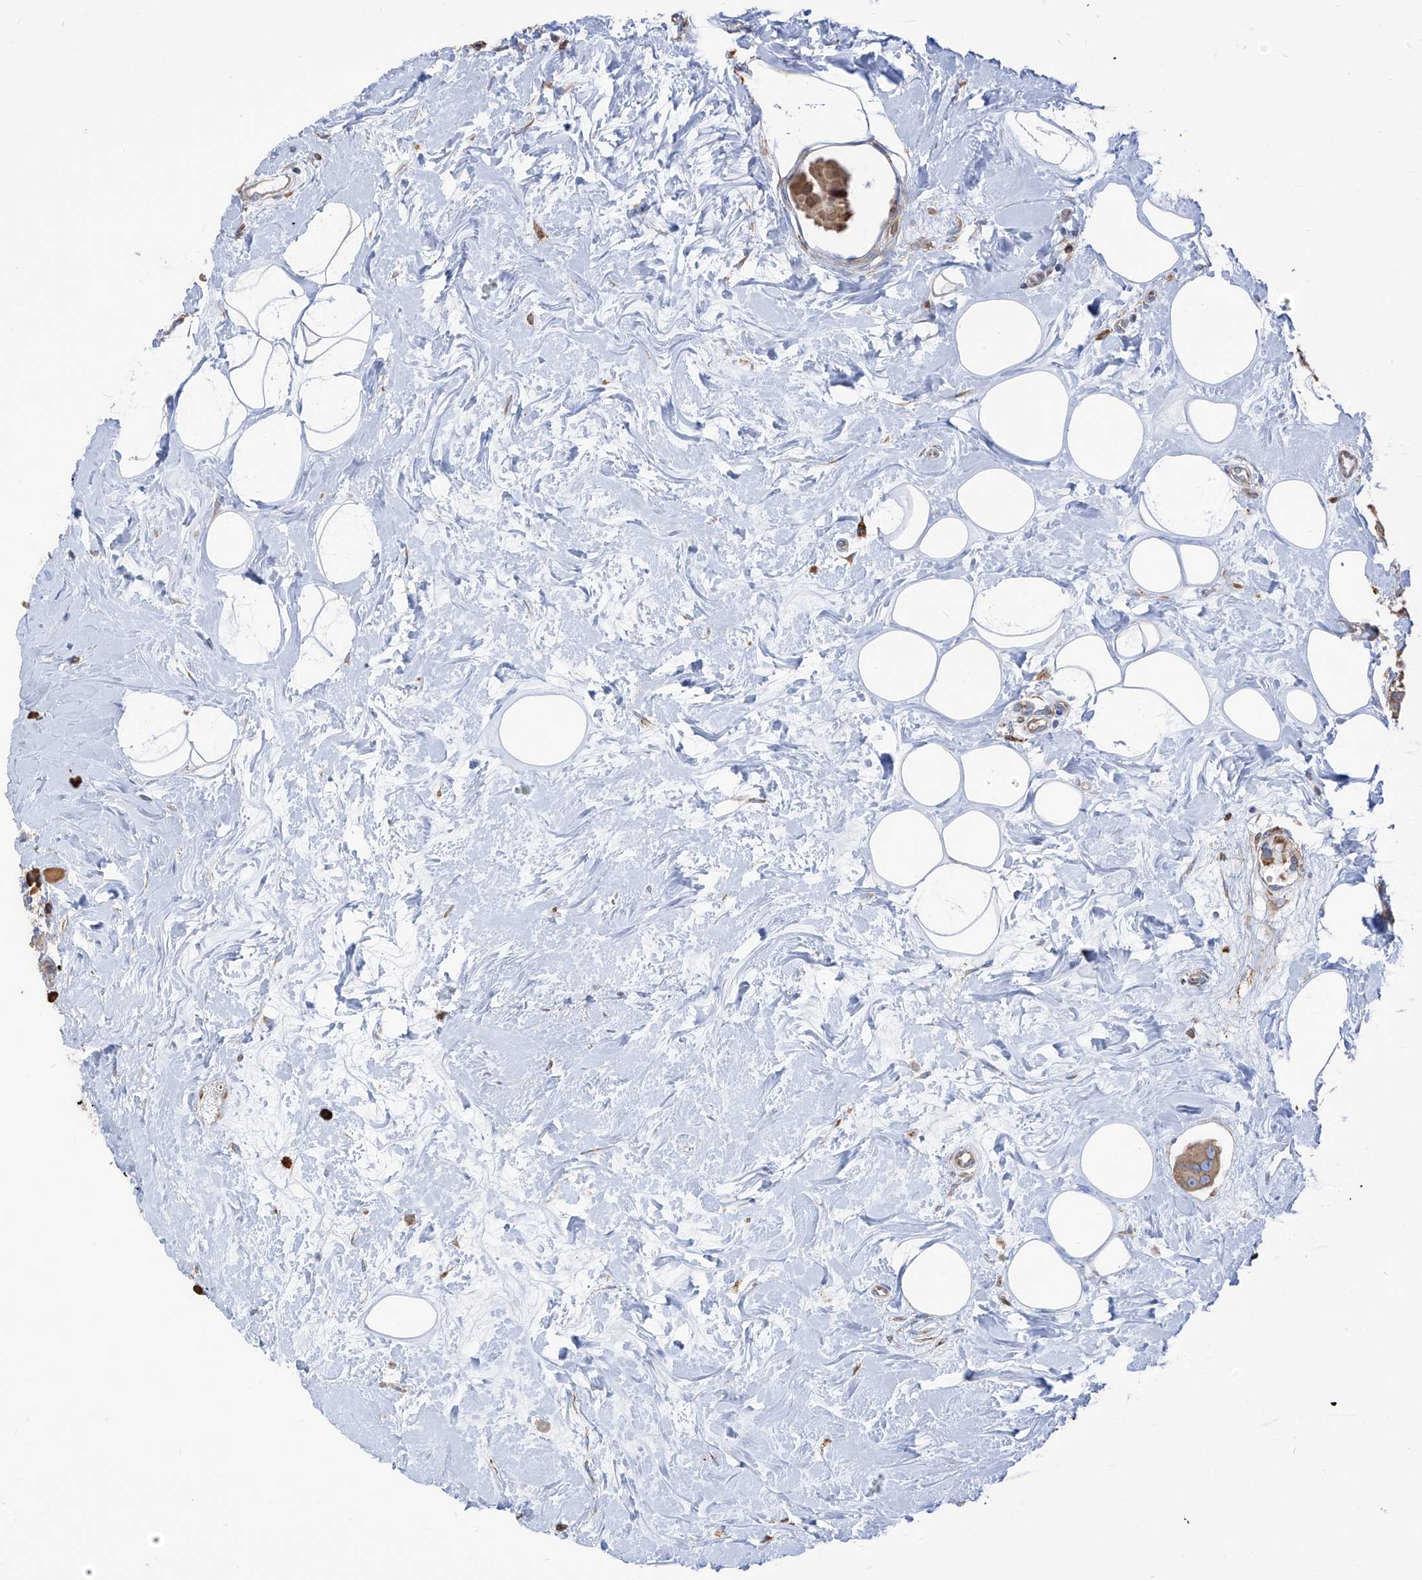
{"staining": {"intensity": "moderate", "quantity": "25%-75%", "location": "cytoplasmic/membranous"}, "tissue": "breast cancer", "cell_type": "Tumor cells", "image_type": "cancer", "snomed": [{"axis": "morphology", "description": "Normal tissue, NOS"}, {"axis": "morphology", "description": "Duct carcinoma"}, {"axis": "topography", "description": "Breast"}], "caption": "Immunohistochemistry (IHC) of human breast infiltrating ductal carcinoma exhibits medium levels of moderate cytoplasmic/membranous positivity in approximately 25%-75% of tumor cells. The staining is performed using DAB (3,3'-diaminobenzidine) brown chromogen to label protein expression. The nuclei are counter-stained blue using hematoxylin.", "gene": "PDIA6", "patient": {"sex": "female", "age": 39}}